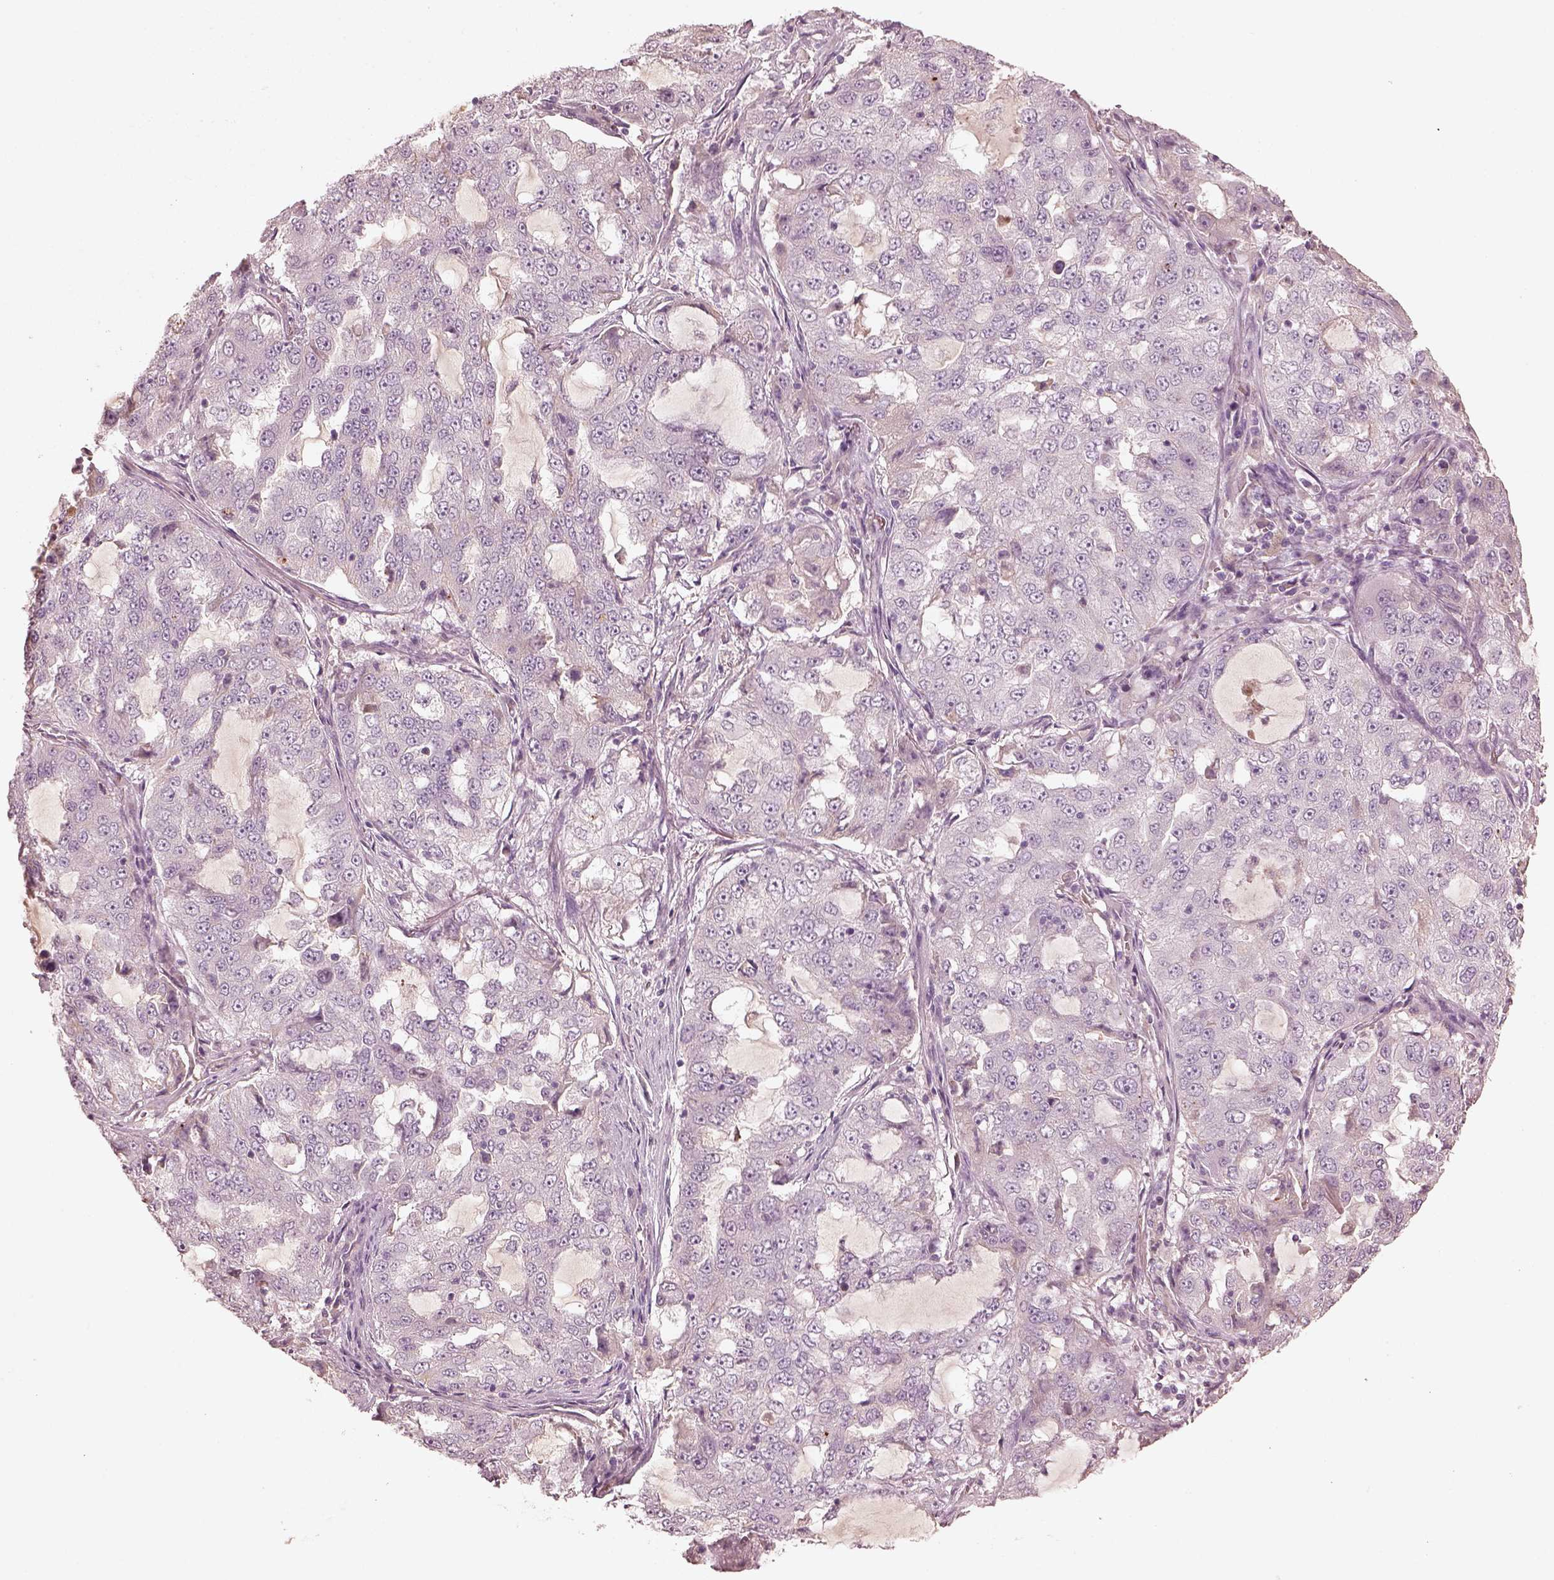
{"staining": {"intensity": "negative", "quantity": "none", "location": "none"}, "tissue": "lung cancer", "cell_type": "Tumor cells", "image_type": "cancer", "snomed": [{"axis": "morphology", "description": "Adenocarcinoma, NOS"}, {"axis": "topography", "description": "Lung"}], "caption": "Lung cancer was stained to show a protein in brown. There is no significant expression in tumor cells. (Stains: DAB (3,3'-diaminobenzidine) immunohistochemistry (IHC) with hematoxylin counter stain, Microscopy: brightfield microscopy at high magnification).", "gene": "VWA5B1", "patient": {"sex": "female", "age": 61}}